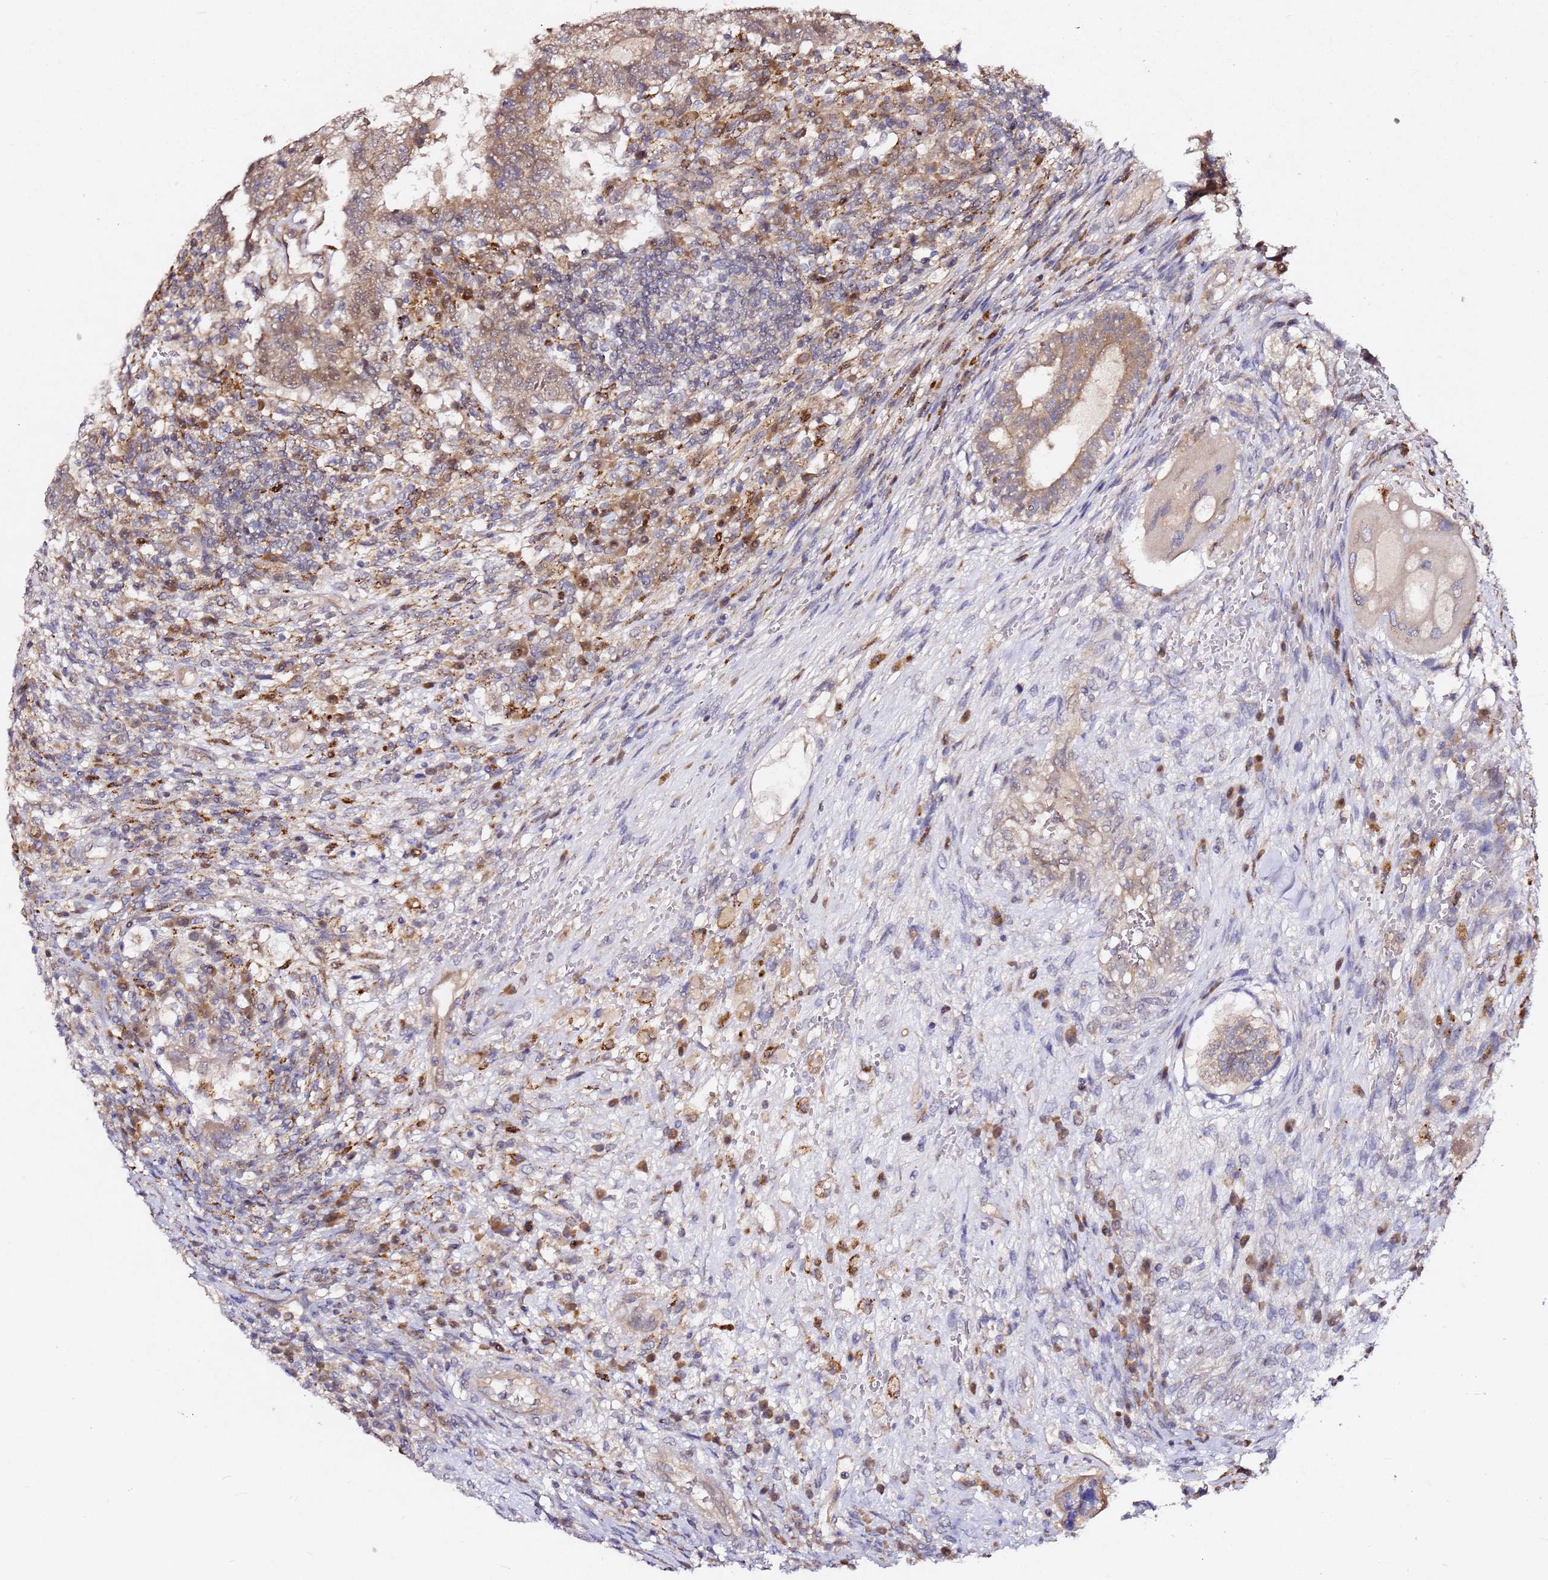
{"staining": {"intensity": "weak", "quantity": ">75%", "location": "cytoplasmic/membranous"}, "tissue": "testis cancer", "cell_type": "Tumor cells", "image_type": "cancer", "snomed": [{"axis": "morphology", "description": "Carcinoma, Embryonal, NOS"}, {"axis": "topography", "description": "Testis"}], "caption": "The micrograph reveals staining of embryonal carcinoma (testis), revealing weak cytoplasmic/membranous protein expression (brown color) within tumor cells.", "gene": "ALG11", "patient": {"sex": "male", "age": 26}}